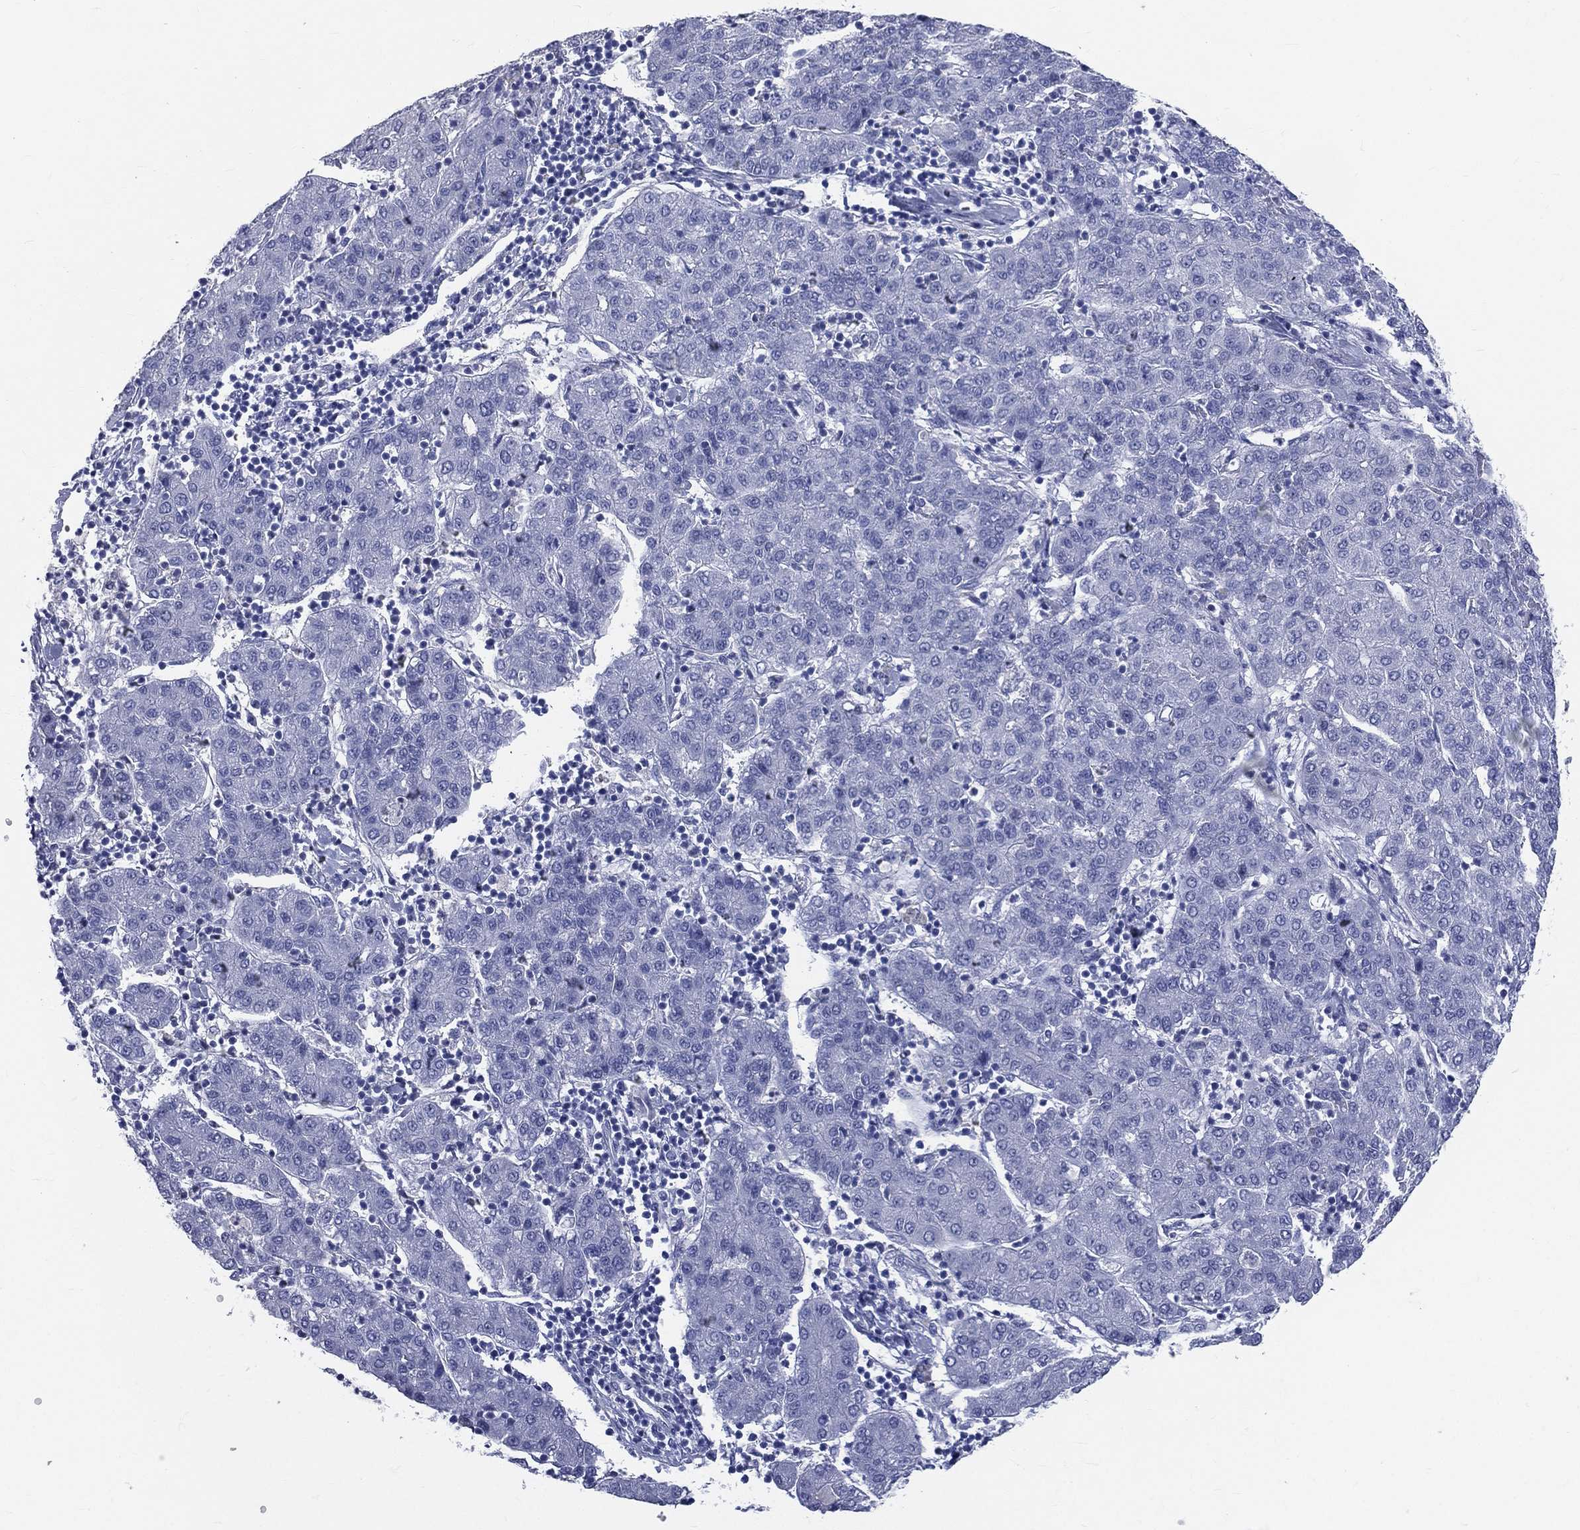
{"staining": {"intensity": "negative", "quantity": "none", "location": "none"}, "tissue": "liver cancer", "cell_type": "Tumor cells", "image_type": "cancer", "snomed": [{"axis": "morphology", "description": "Carcinoma, Hepatocellular, NOS"}, {"axis": "topography", "description": "Liver"}], "caption": "Human liver cancer stained for a protein using IHC demonstrates no expression in tumor cells.", "gene": "AKAP3", "patient": {"sex": "male", "age": 65}}